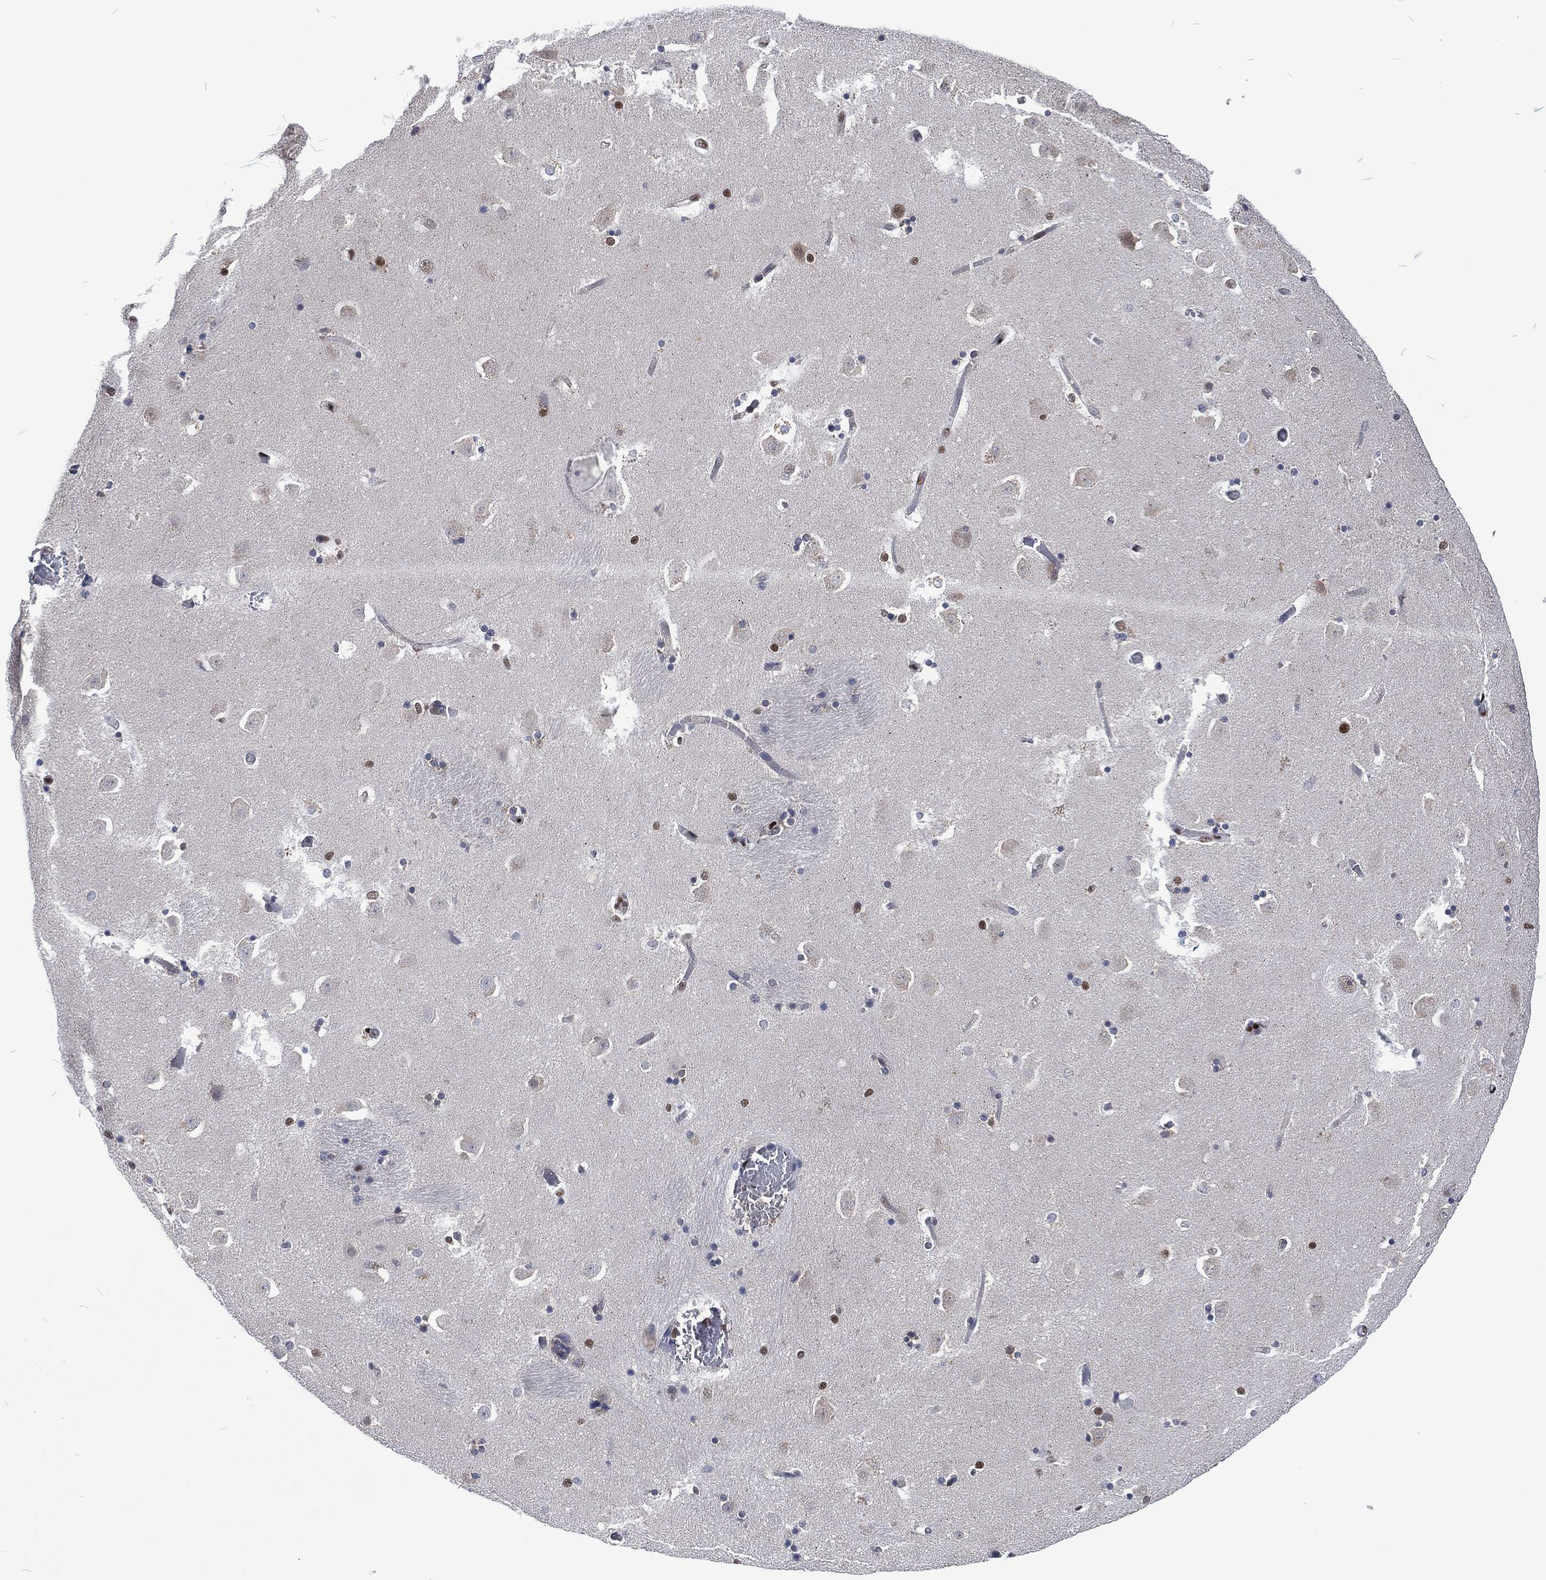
{"staining": {"intensity": "strong", "quantity": "<25%", "location": "nuclear"}, "tissue": "caudate", "cell_type": "Glial cells", "image_type": "normal", "snomed": [{"axis": "morphology", "description": "Normal tissue, NOS"}, {"axis": "topography", "description": "Lateral ventricle wall"}], "caption": "Glial cells show medium levels of strong nuclear staining in approximately <25% of cells in normal caudate. (DAB IHC, brown staining for protein, blue staining for nuclei).", "gene": "DCPS", "patient": {"sex": "male", "age": 51}}